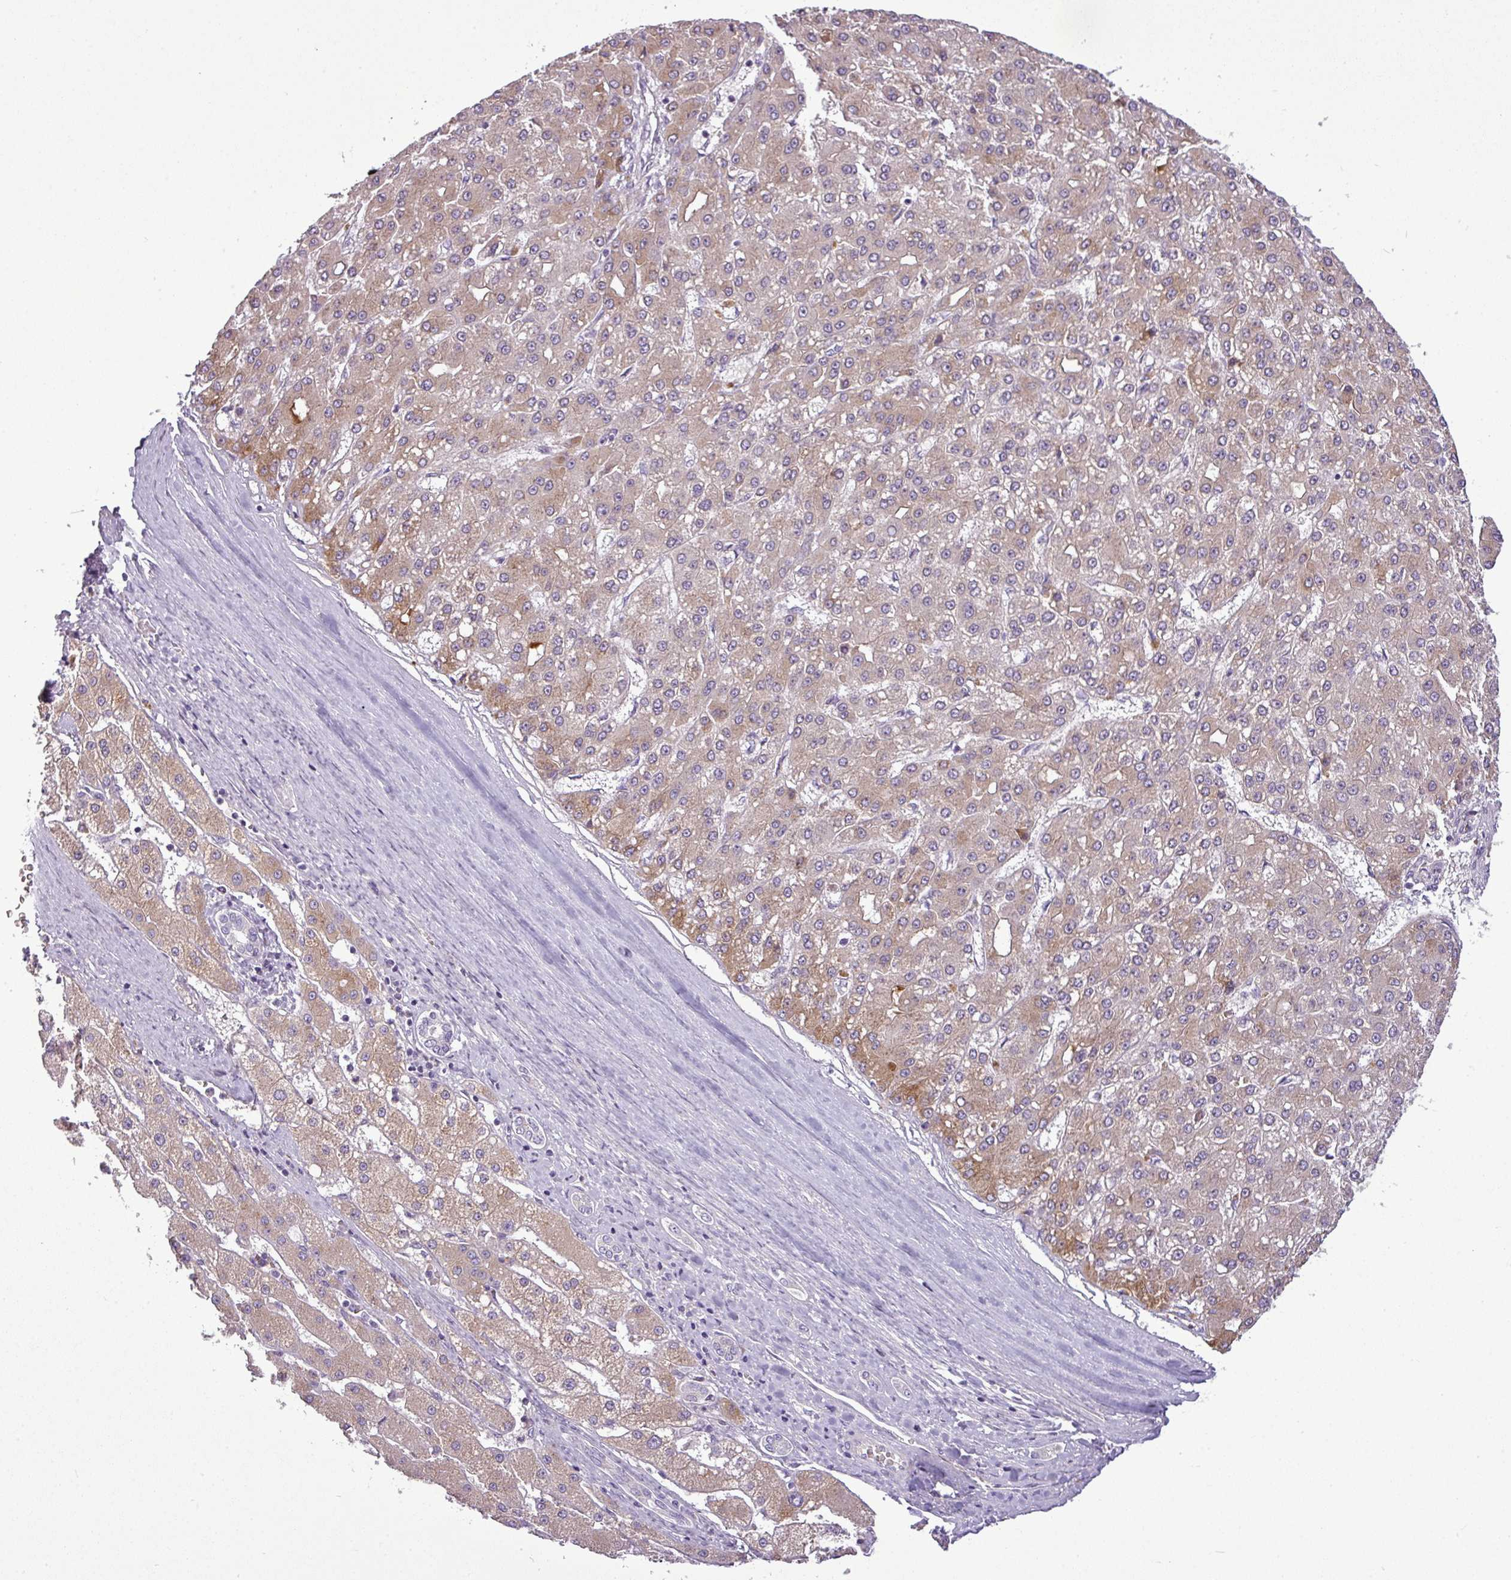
{"staining": {"intensity": "moderate", "quantity": ">75%", "location": "cytoplasmic/membranous"}, "tissue": "liver cancer", "cell_type": "Tumor cells", "image_type": "cancer", "snomed": [{"axis": "morphology", "description": "Carcinoma, Hepatocellular, NOS"}, {"axis": "topography", "description": "Liver"}], "caption": "Protein expression analysis of liver cancer demonstrates moderate cytoplasmic/membranous staining in approximately >75% of tumor cells.", "gene": "C4B", "patient": {"sex": "male", "age": 67}}